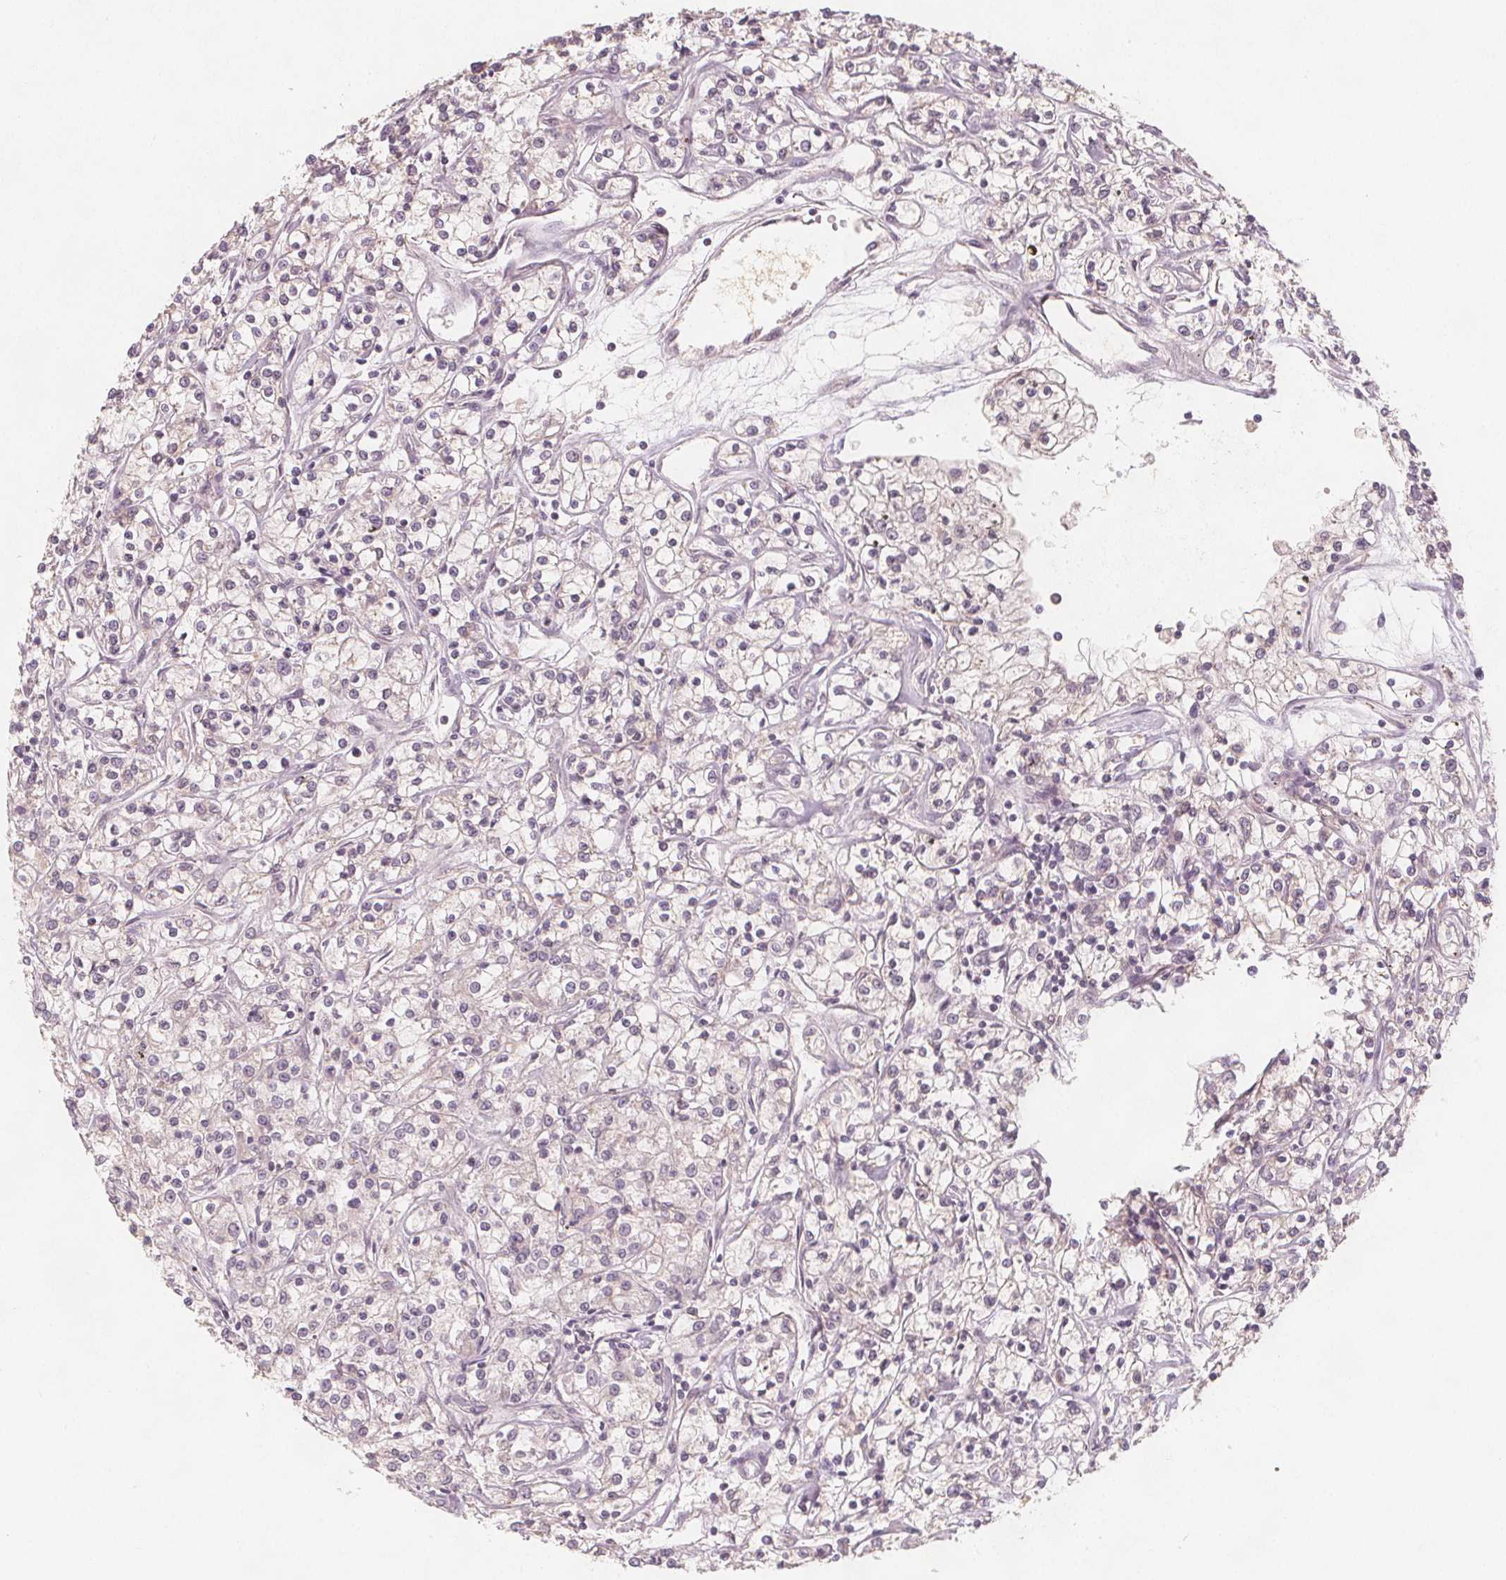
{"staining": {"intensity": "negative", "quantity": "none", "location": "none"}, "tissue": "renal cancer", "cell_type": "Tumor cells", "image_type": "cancer", "snomed": [{"axis": "morphology", "description": "Adenocarcinoma, NOS"}, {"axis": "topography", "description": "Kidney"}], "caption": "Renal adenocarcinoma was stained to show a protein in brown. There is no significant positivity in tumor cells.", "gene": "NCSTN", "patient": {"sex": "female", "age": 59}}